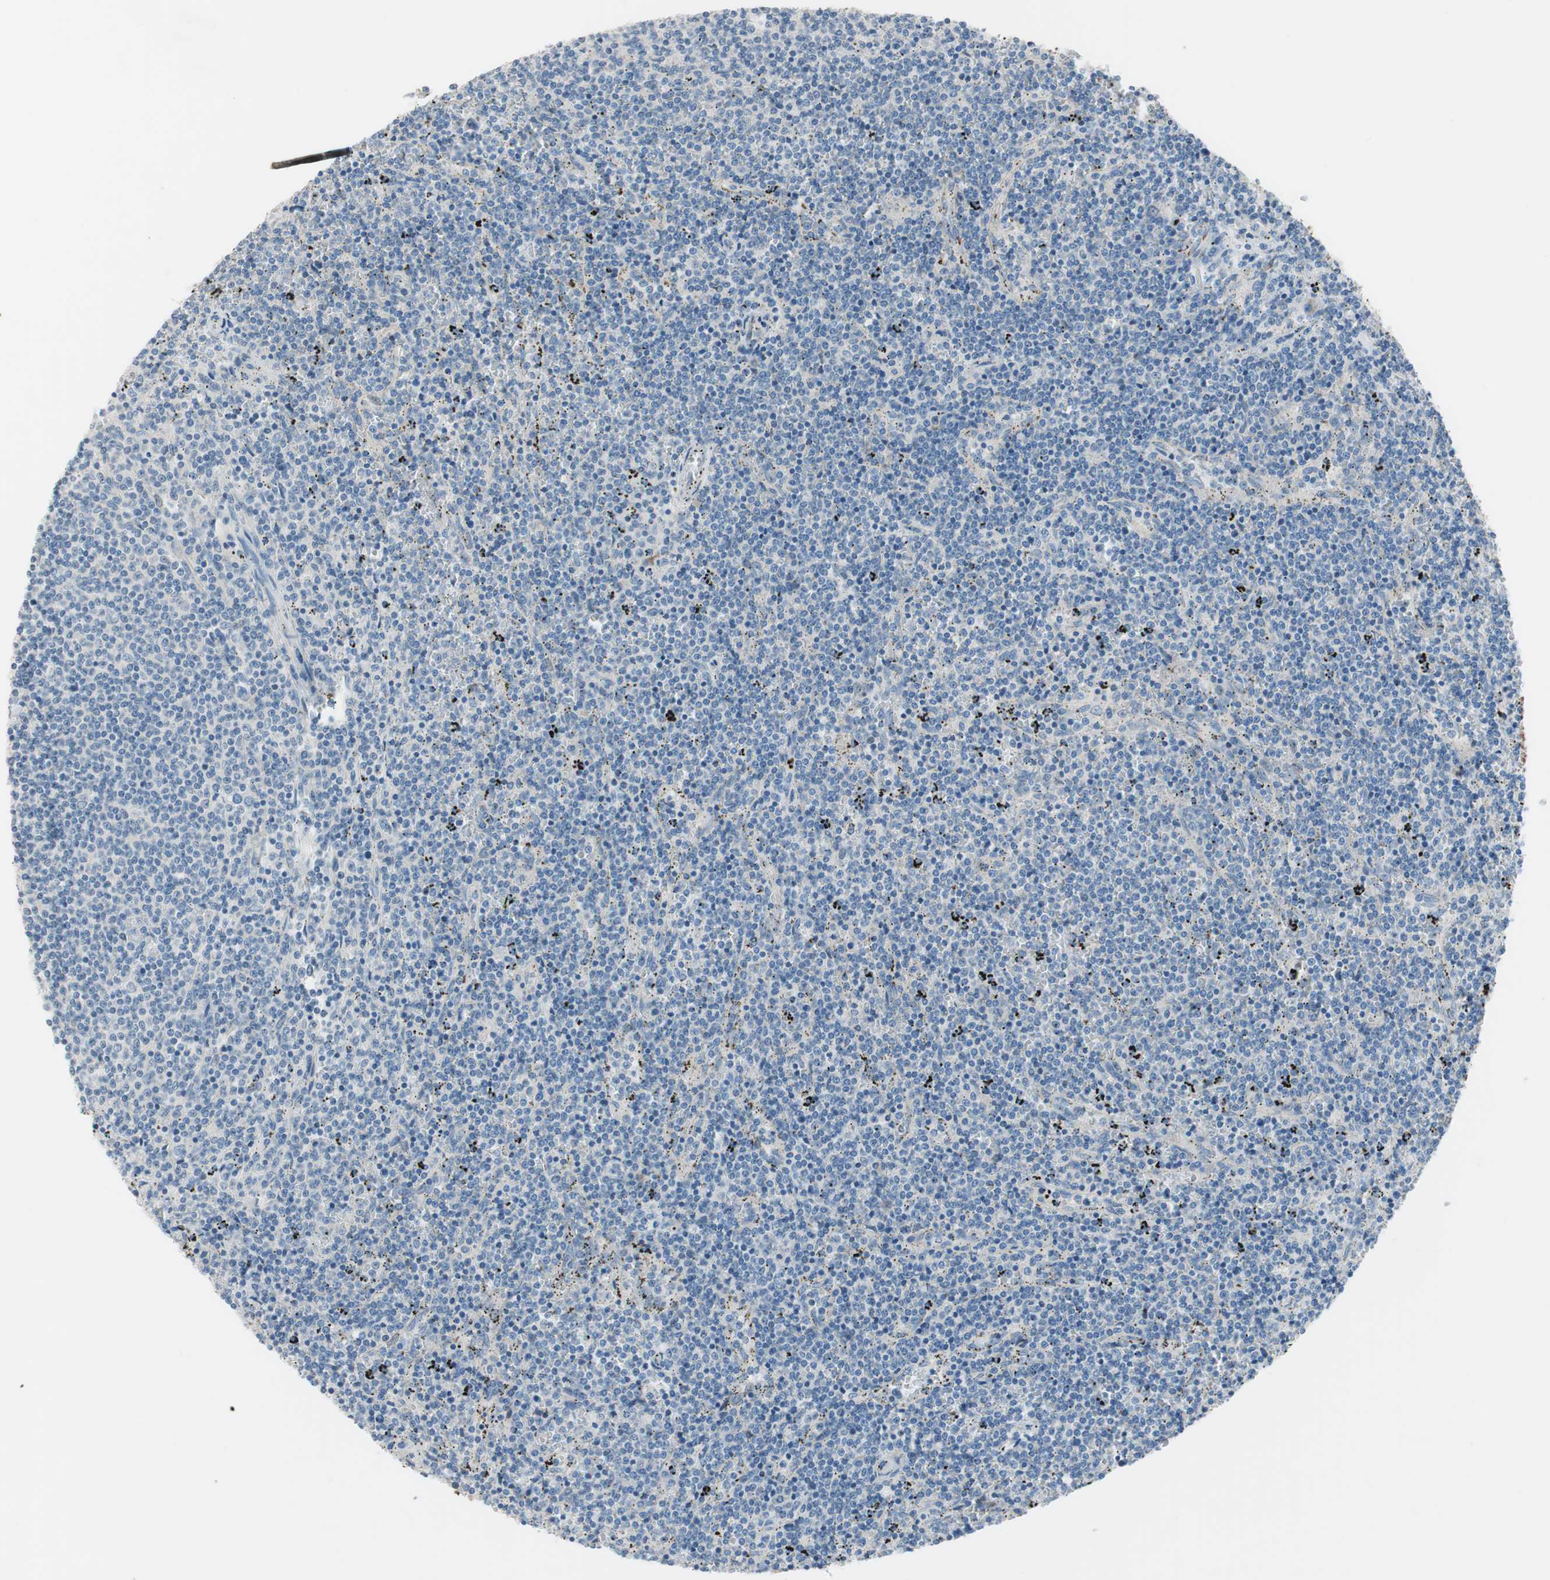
{"staining": {"intensity": "negative", "quantity": "none", "location": "none"}, "tissue": "lymphoma", "cell_type": "Tumor cells", "image_type": "cancer", "snomed": [{"axis": "morphology", "description": "Malignant lymphoma, non-Hodgkin's type, Low grade"}, {"axis": "topography", "description": "Spleen"}], "caption": "An immunohistochemistry (IHC) histopathology image of lymphoma is shown. There is no staining in tumor cells of lymphoma.", "gene": "PRRG4", "patient": {"sex": "female", "age": 50}}